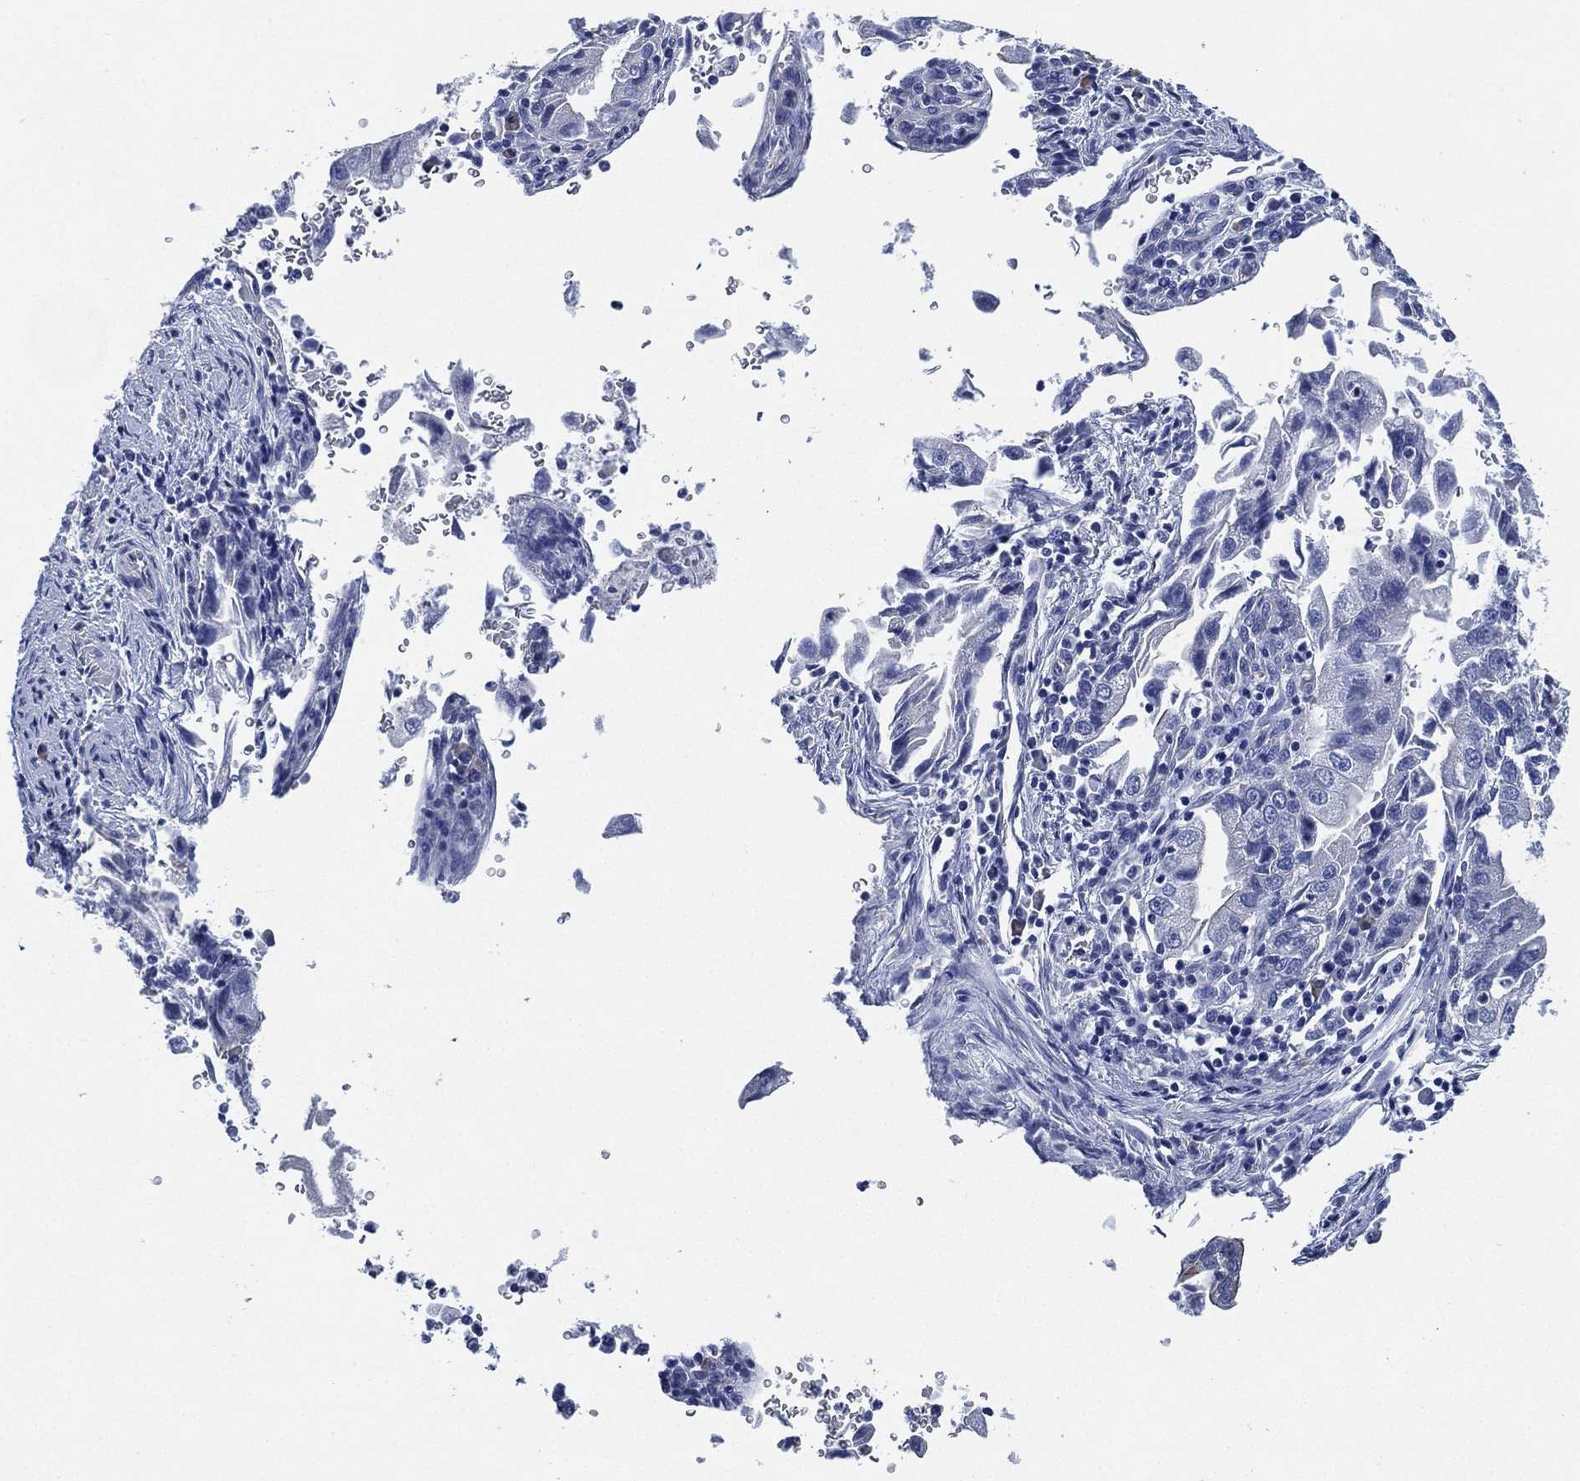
{"staining": {"intensity": "negative", "quantity": "none", "location": "none"}, "tissue": "stomach cancer", "cell_type": "Tumor cells", "image_type": "cancer", "snomed": [{"axis": "morphology", "description": "Adenocarcinoma, NOS"}, {"axis": "topography", "description": "Stomach"}], "caption": "High power microscopy histopathology image of an immunohistochemistry (IHC) image of stomach cancer (adenocarcinoma), revealing no significant positivity in tumor cells.", "gene": "CCDC70", "patient": {"sex": "male", "age": 76}}